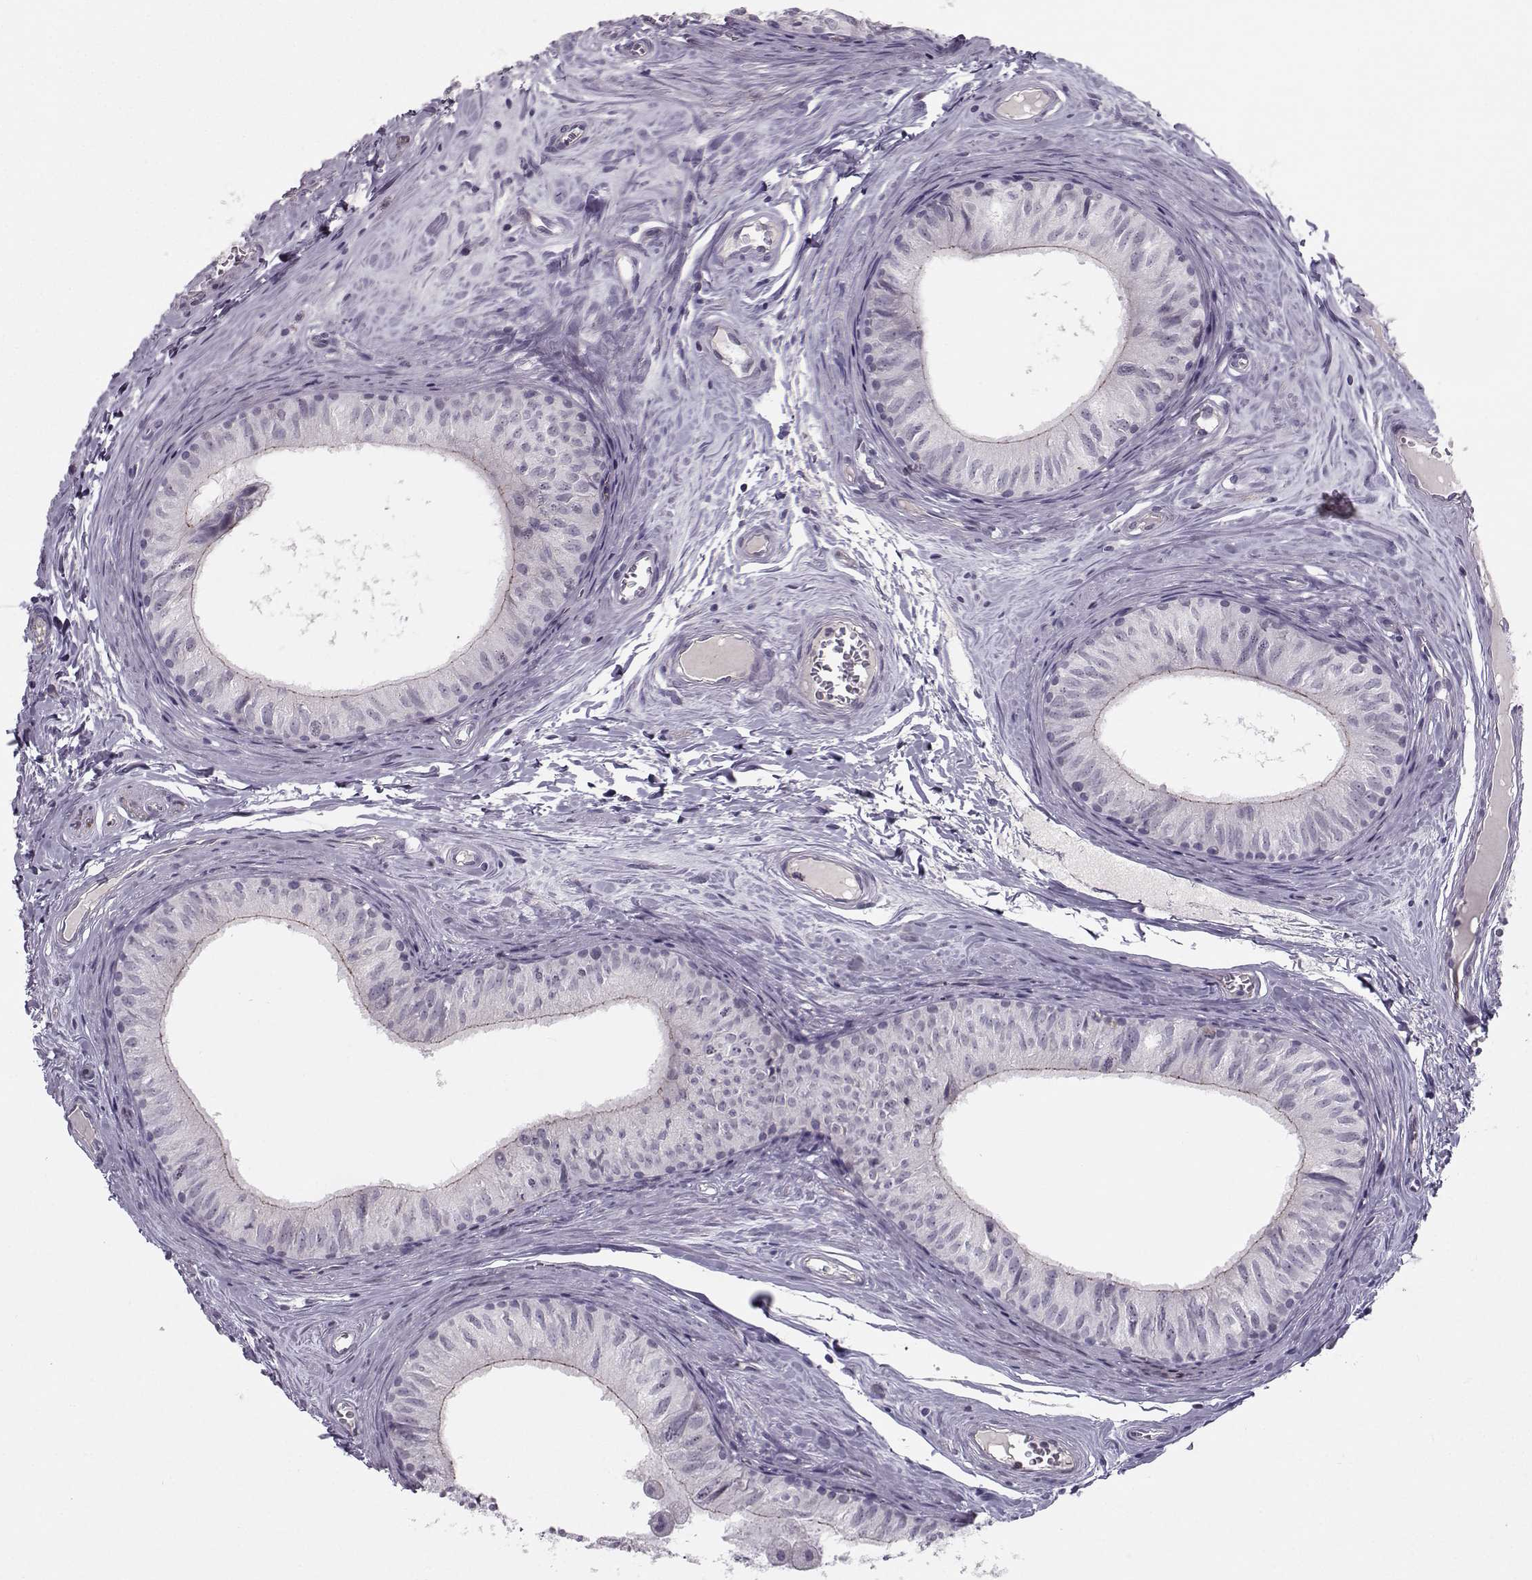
{"staining": {"intensity": "weak", "quantity": "<25%", "location": "cytoplasmic/membranous"}, "tissue": "epididymis", "cell_type": "Glandular cells", "image_type": "normal", "snomed": [{"axis": "morphology", "description": "Normal tissue, NOS"}, {"axis": "topography", "description": "Epididymis"}], "caption": "Epididymis was stained to show a protein in brown. There is no significant expression in glandular cells.", "gene": "MAST1", "patient": {"sex": "male", "age": 52}}